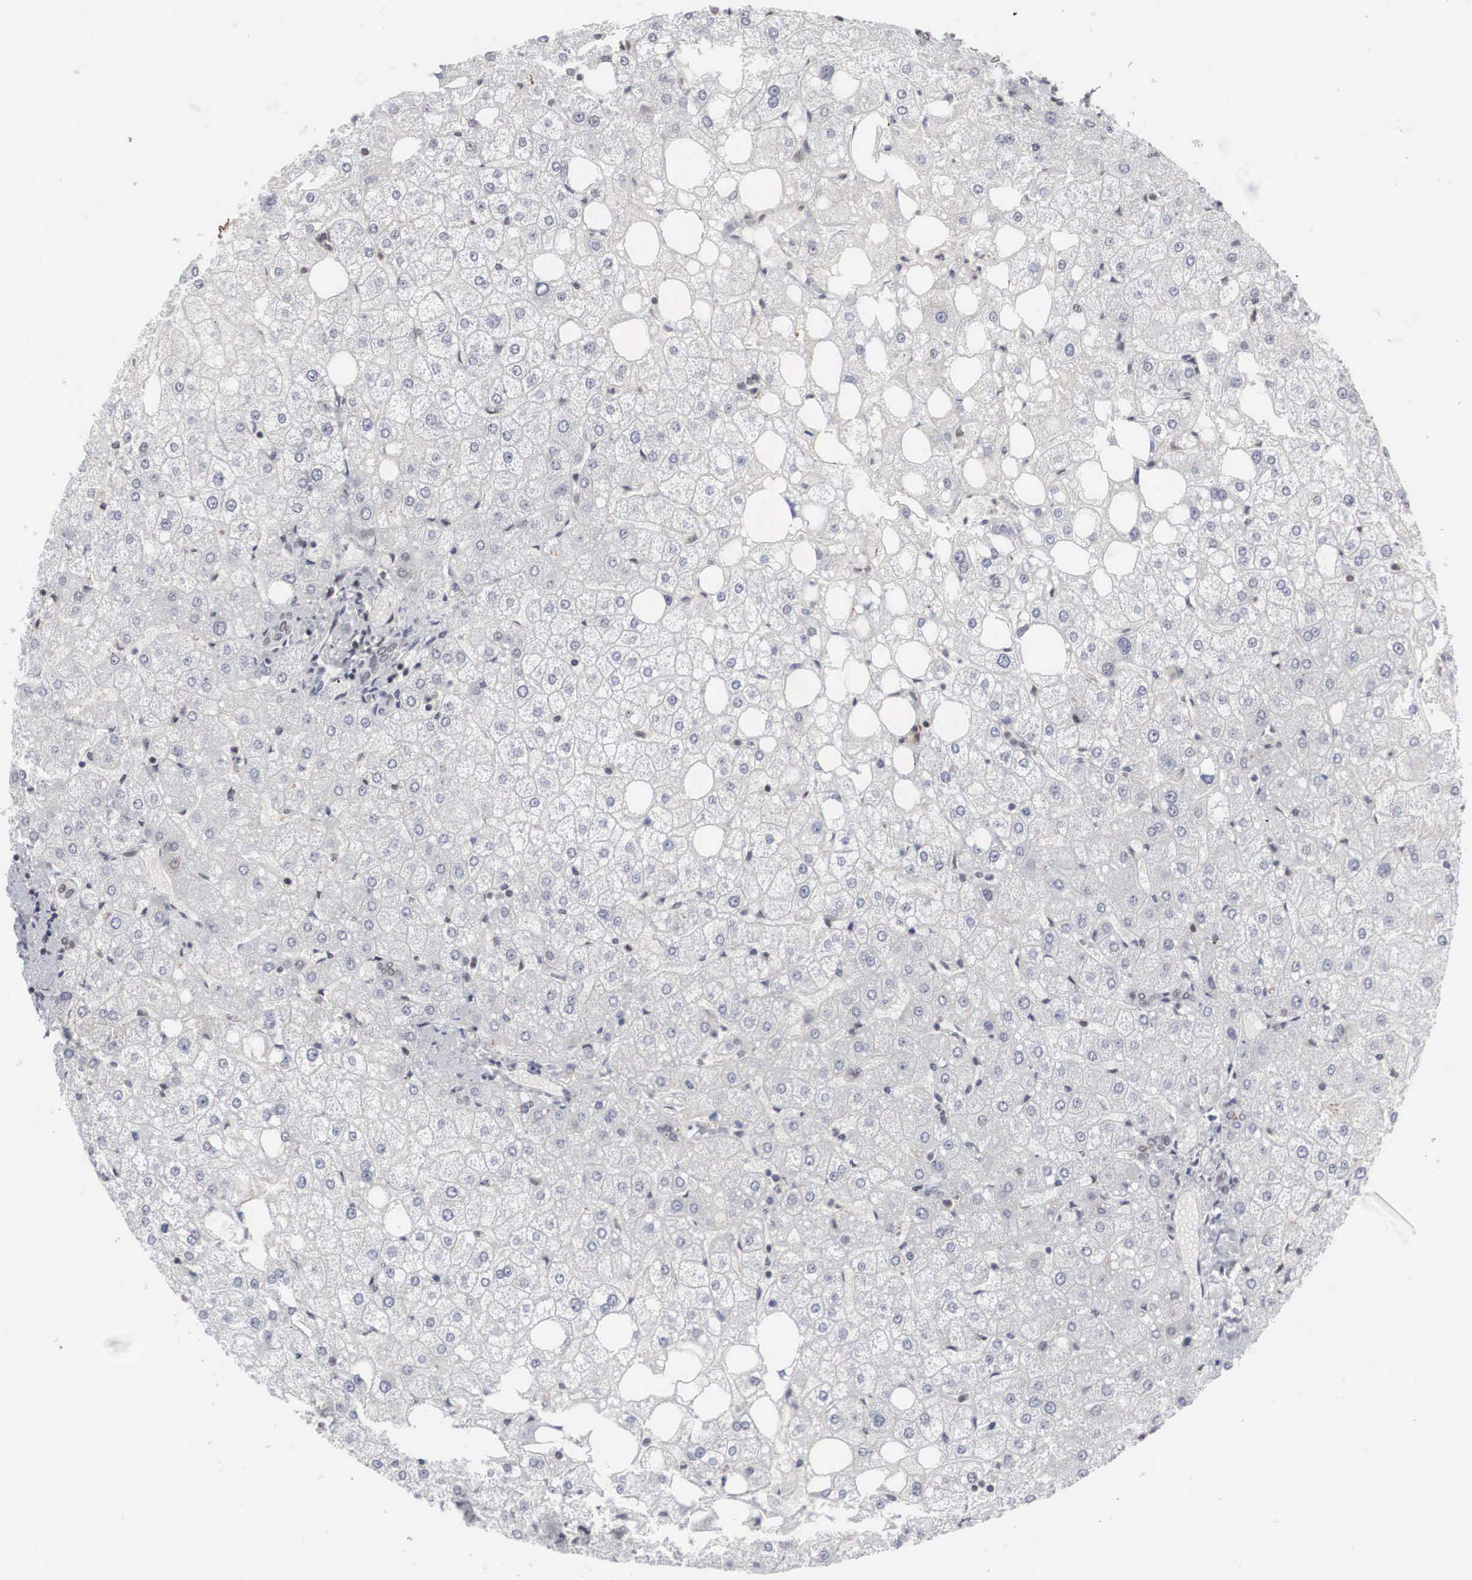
{"staining": {"intensity": "weak", "quantity": ">75%", "location": "nuclear"}, "tissue": "liver", "cell_type": "Cholangiocytes", "image_type": "normal", "snomed": [{"axis": "morphology", "description": "Normal tissue, NOS"}, {"axis": "topography", "description": "Liver"}], "caption": "This image reveals normal liver stained with immunohistochemistry to label a protein in brown. The nuclear of cholangiocytes show weak positivity for the protein. Nuclei are counter-stained blue.", "gene": "AUTS2", "patient": {"sex": "male", "age": 35}}